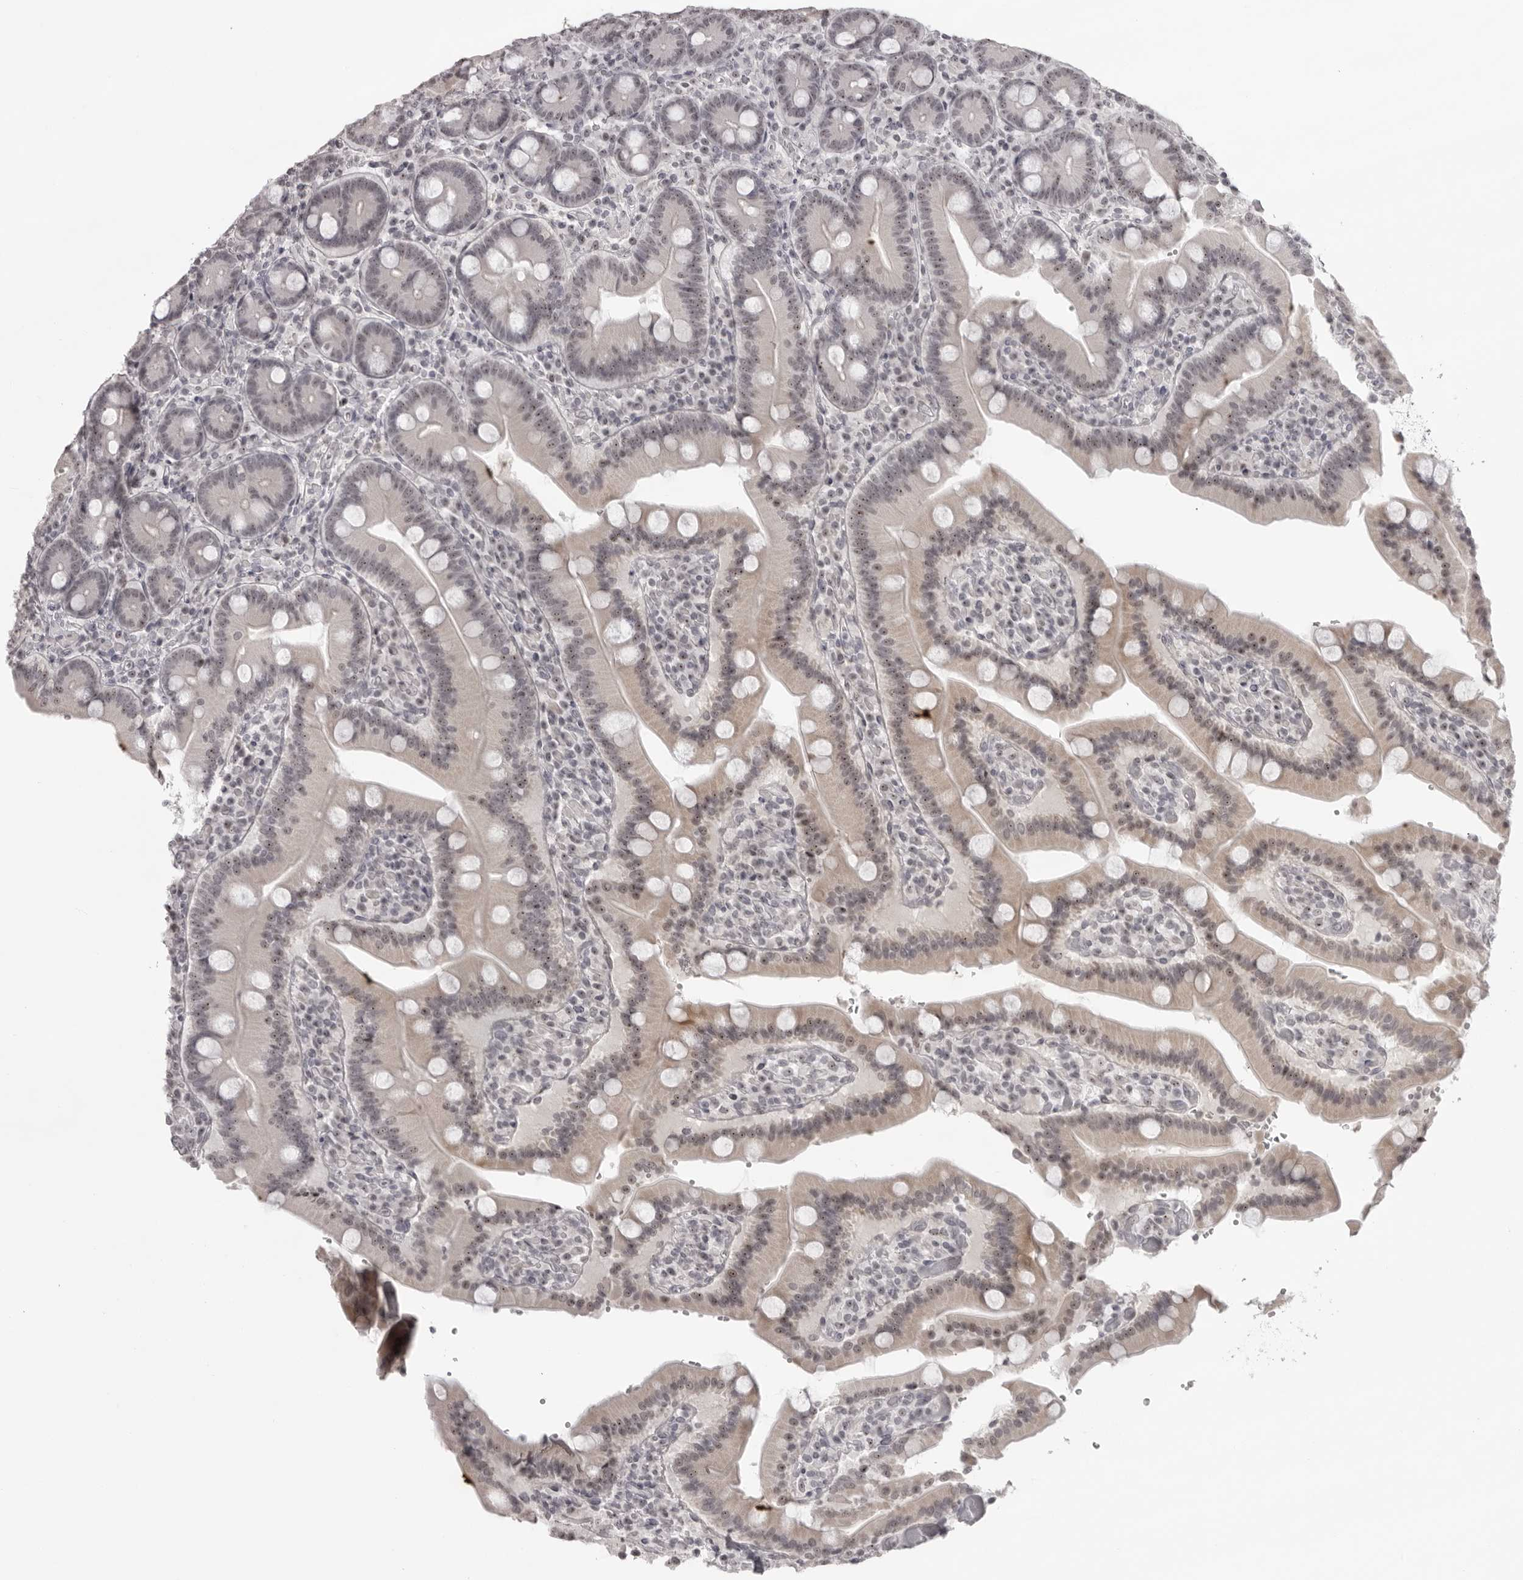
{"staining": {"intensity": "moderate", "quantity": ">75%", "location": "cytoplasmic/membranous,nuclear"}, "tissue": "duodenum", "cell_type": "Glandular cells", "image_type": "normal", "snomed": [{"axis": "morphology", "description": "Normal tissue, NOS"}, {"axis": "topography", "description": "Duodenum"}], "caption": "Immunohistochemistry micrograph of normal duodenum stained for a protein (brown), which shows medium levels of moderate cytoplasmic/membranous,nuclear expression in approximately >75% of glandular cells.", "gene": "HELZ", "patient": {"sex": "female", "age": 62}}